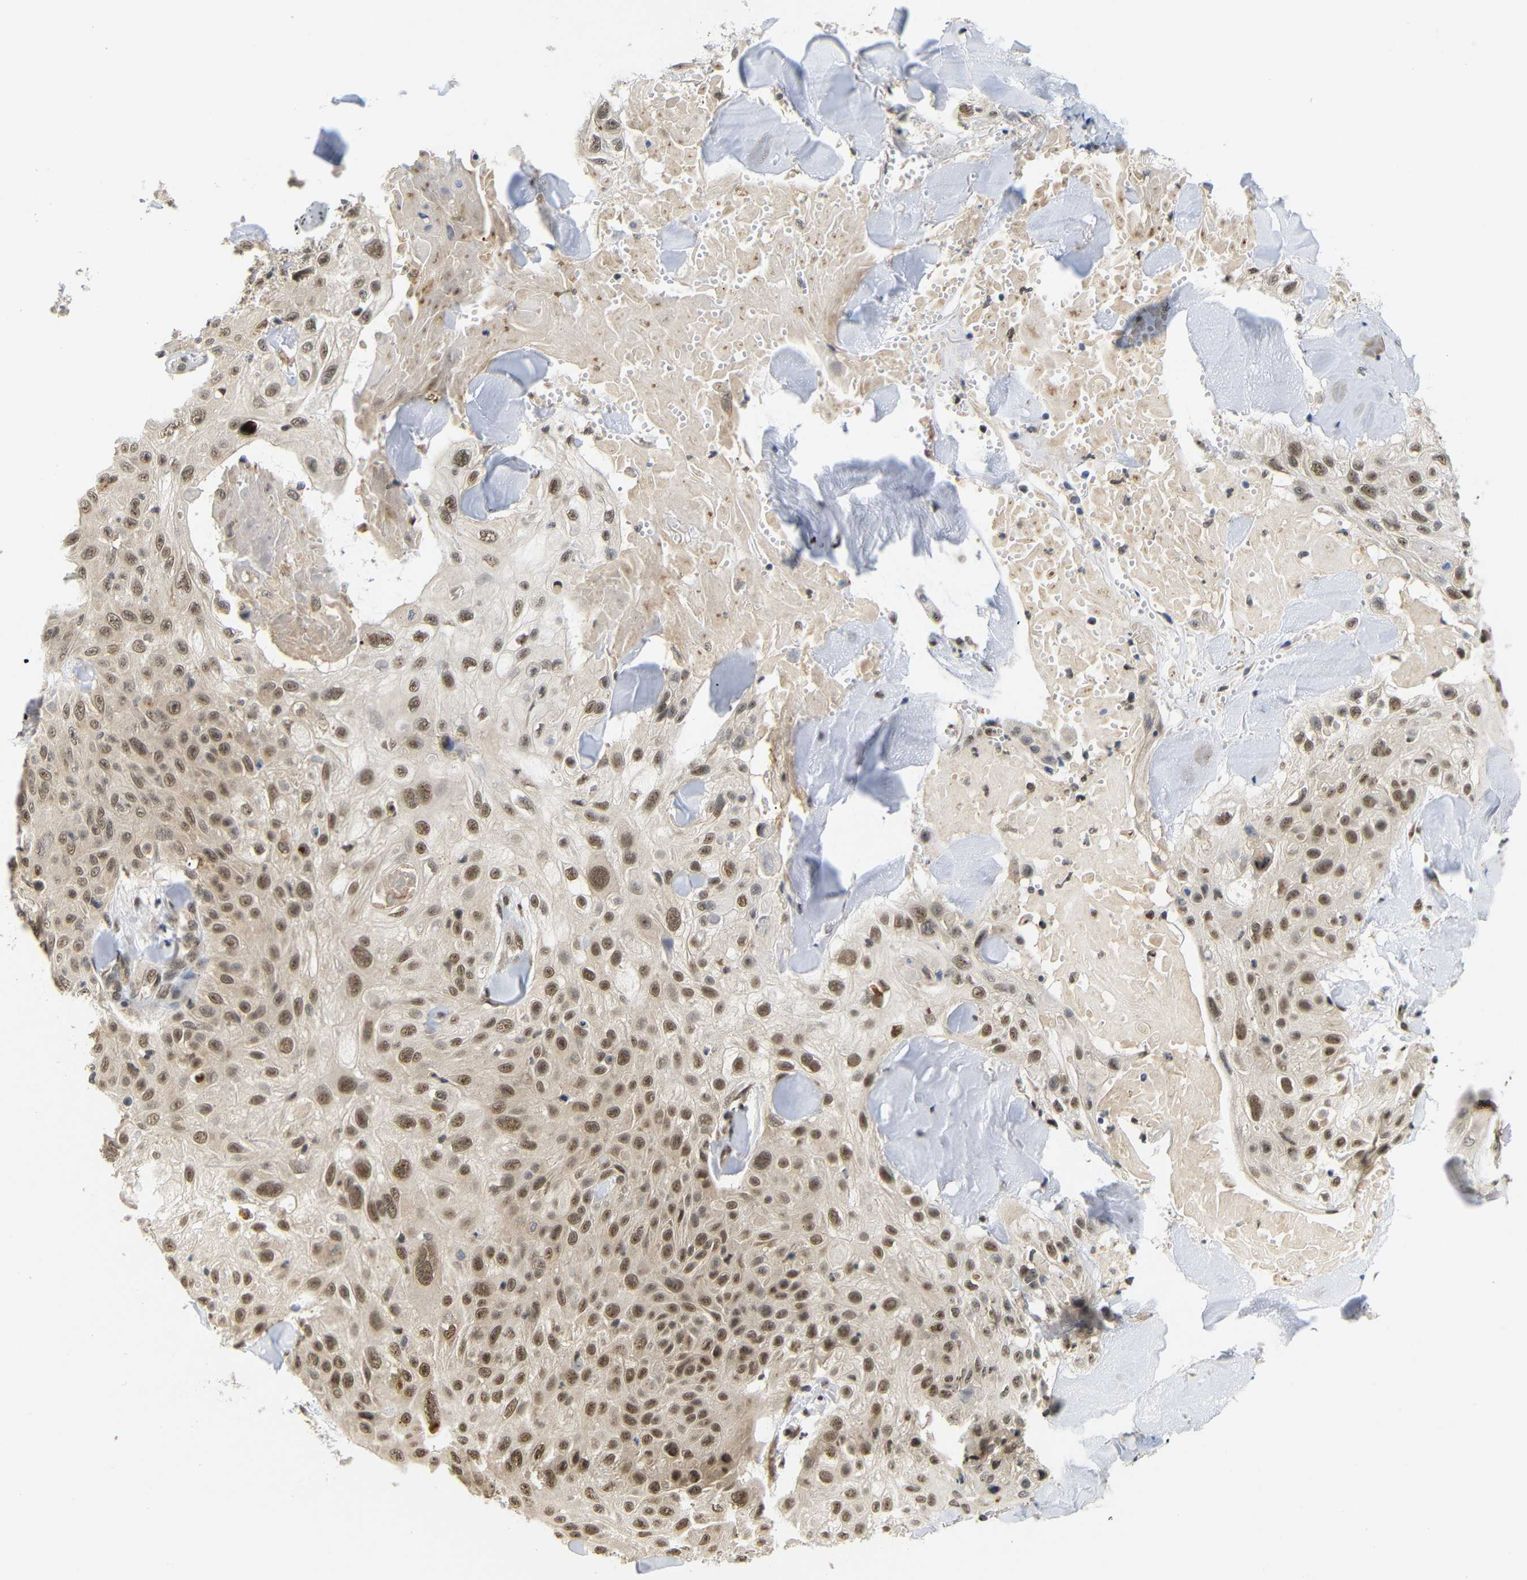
{"staining": {"intensity": "moderate", "quantity": ">75%", "location": "cytoplasmic/membranous,nuclear"}, "tissue": "skin cancer", "cell_type": "Tumor cells", "image_type": "cancer", "snomed": [{"axis": "morphology", "description": "Squamous cell carcinoma, NOS"}, {"axis": "topography", "description": "Skin"}], "caption": "Immunohistochemistry photomicrograph of skin cancer (squamous cell carcinoma) stained for a protein (brown), which displays medium levels of moderate cytoplasmic/membranous and nuclear positivity in about >75% of tumor cells.", "gene": "GJA5", "patient": {"sex": "male", "age": 86}}